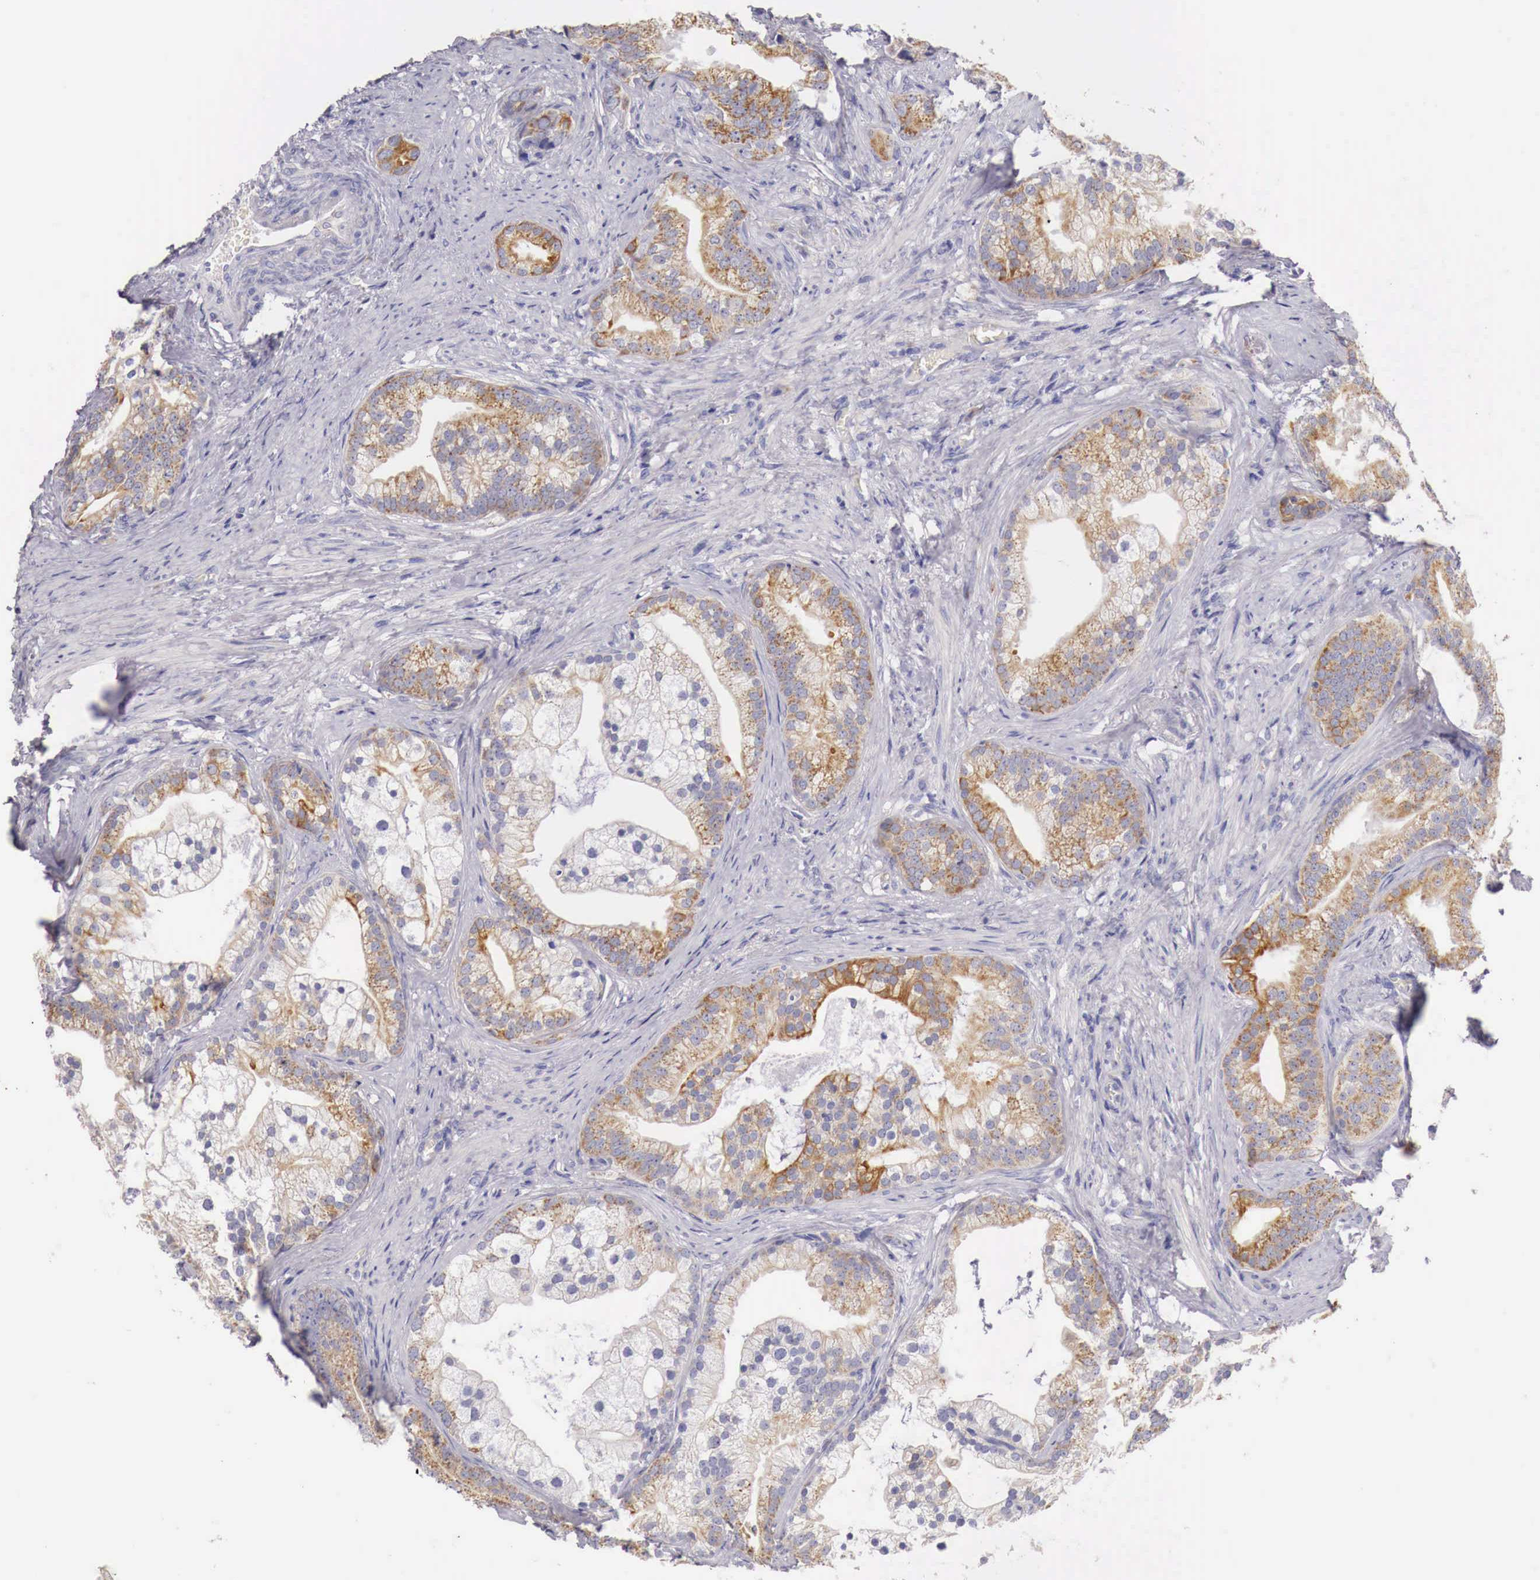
{"staining": {"intensity": "moderate", "quantity": ">75%", "location": "cytoplasmic/membranous"}, "tissue": "prostate cancer", "cell_type": "Tumor cells", "image_type": "cancer", "snomed": [{"axis": "morphology", "description": "Adenocarcinoma, Low grade"}, {"axis": "topography", "description": "Prostate"}], "caption": "A brown stain labels moderate cytoplasmic/membranous expression of a protein in prostate cancer tumor cells.", "gene": "NREP", "patient": {"sex": "male", "age": 71}}